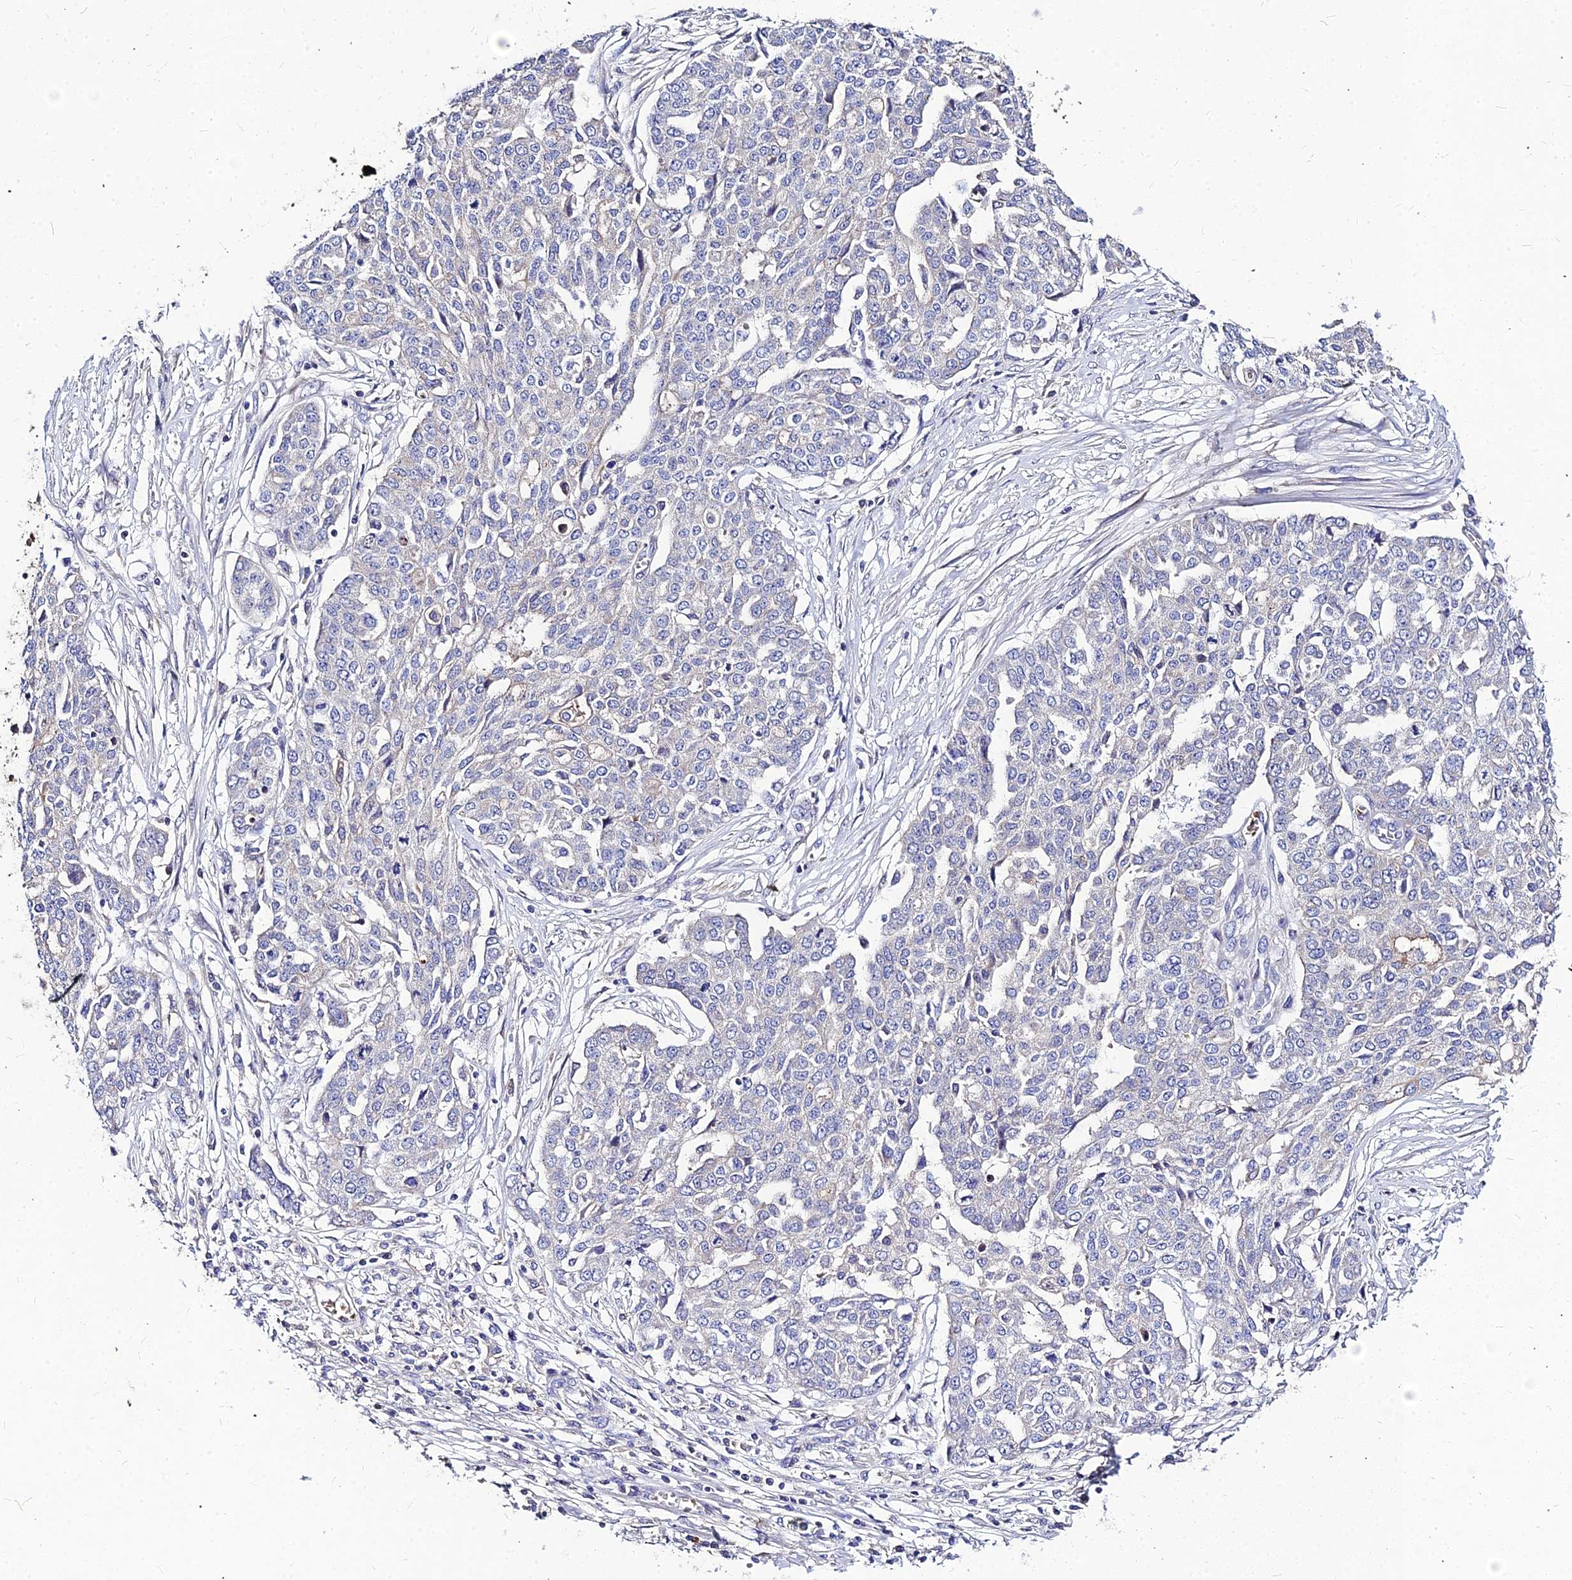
{"staining": {"intensity": "negative", "quantity": "none", "location": "none"}, "tissue": "ovarian cancer", "cell_type": "Tumor cells", "image_type": "cancer", "snomed": [{"axis": "morphology", "description": "Cystadenocarcinoma, serous, NOS"}, {"axis": "topography", "description": "Soft tissue"}, {"axis": "topography", "description": "Ovary"}], "caption": "Tumor cells show no significant protein expression in ovarian cancer (serous cystadenocarcinoma). (DAB (3,3'-diaminobenzidine) immunohistochemistry visualized using brightfield microscopy, high magnification).", "gene": "DMRTA1", "patient": {"sex": "female", "age": 57}}